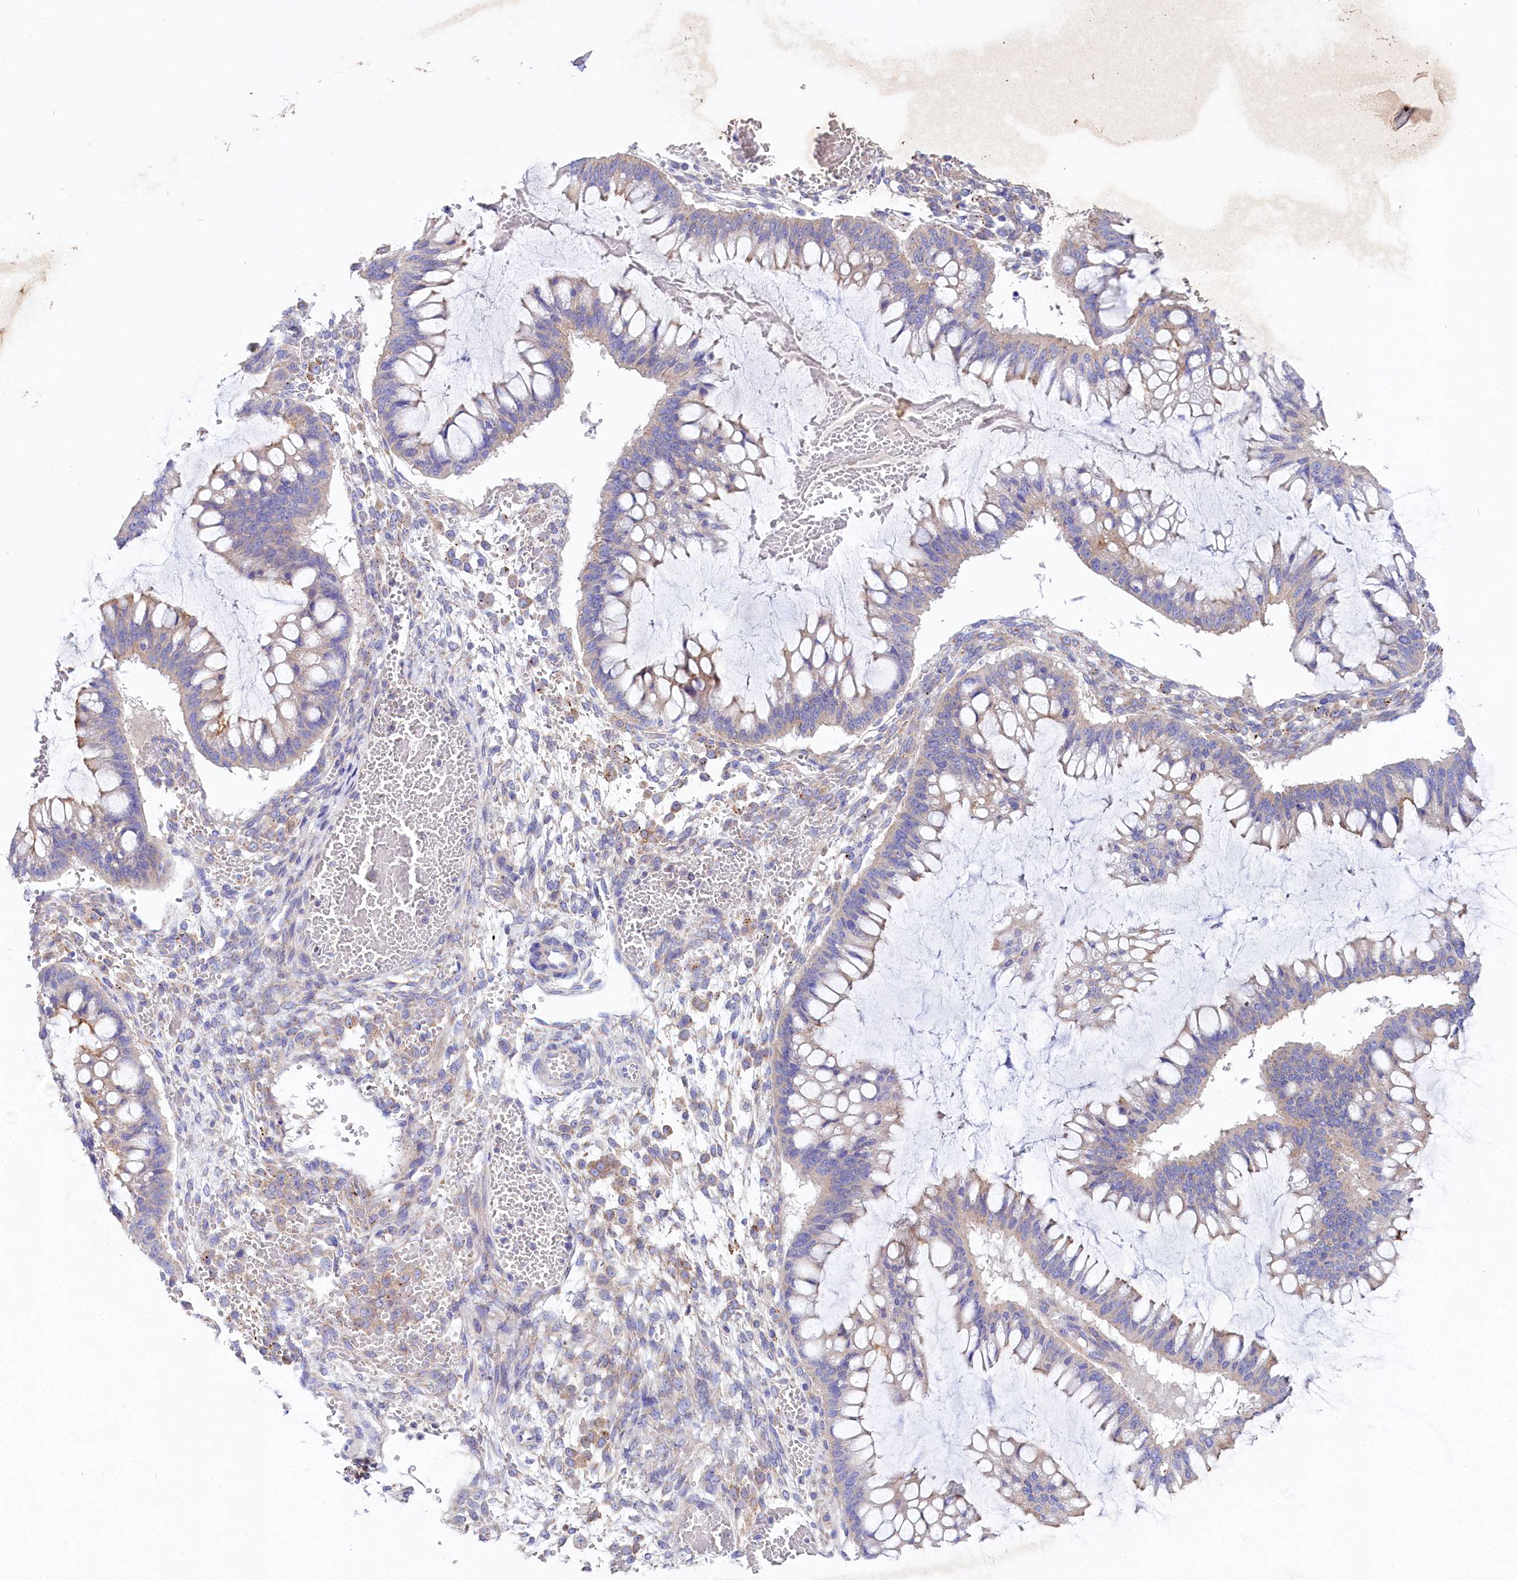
{"staining": {"intensity": "moderate", "quantity": "25%-75%", "location": "cytoplasmic/membranous"}, "tissue": "ovarian cancer", "cell_type": "Tumor cells", "image_type": "cancer", "snomed": [{"axis": "morphology", "description": "Cystadenocarcinoma, mucinous, NOS"}, {"axis": "topography", "description": "Ovary"}], "caption": "High-magnification brightfield microscopy of ovarian cancer (mucinous cystadenocarcinoma) stained with DAB (3,3'-diaminobenzidine) (brown) and counterstained with hematoxylin (blue). tumor cells exhibit moderate cytoplasmic/membranous staining is appreciated in approximately25%-75% of cells.", "gene": "VPS26B", "patient": {"sex": "female", "age": 73}}